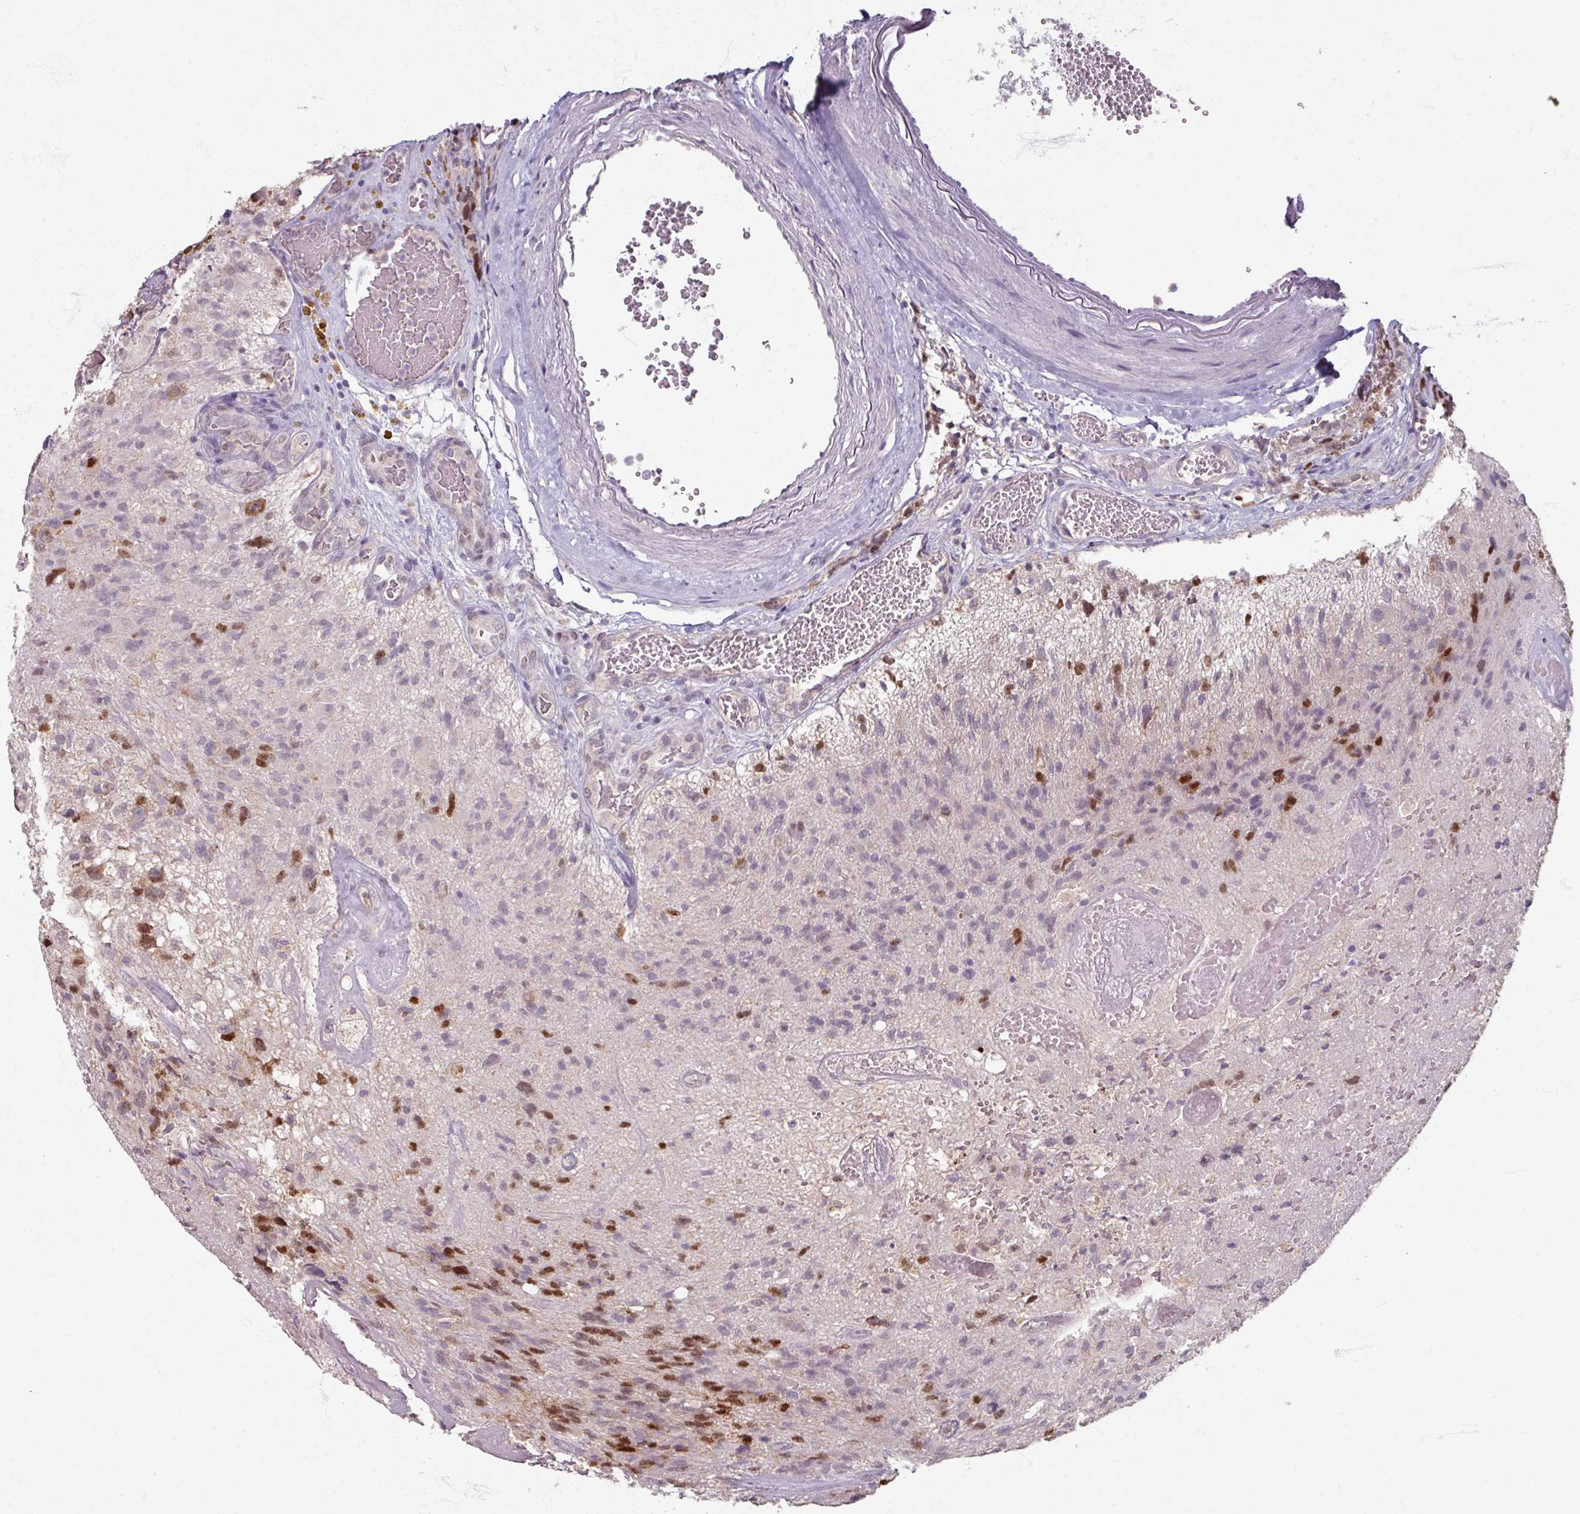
{"staining": {"intensity": "strong", "quantity": "25%-75%", "location": "nuclear"}, "tissue": "glioma", "cell_type": "Tumor cells", "image_type": "cancer", "snomed": [{"axis": "morphology", "description": "Glioma, malignant, High grade"}, {"axis": "topography", "description": "Brain"}], "caption": "DAB (3,3'-diaminobenzidine) immunohistochemical staining of malignant high-grade glioma demonstrates strong nuclear protein expression in about 25%-75% of tumor cells.", "gene": "SOX11", "patient": {"sex": "male", "age": 76}}